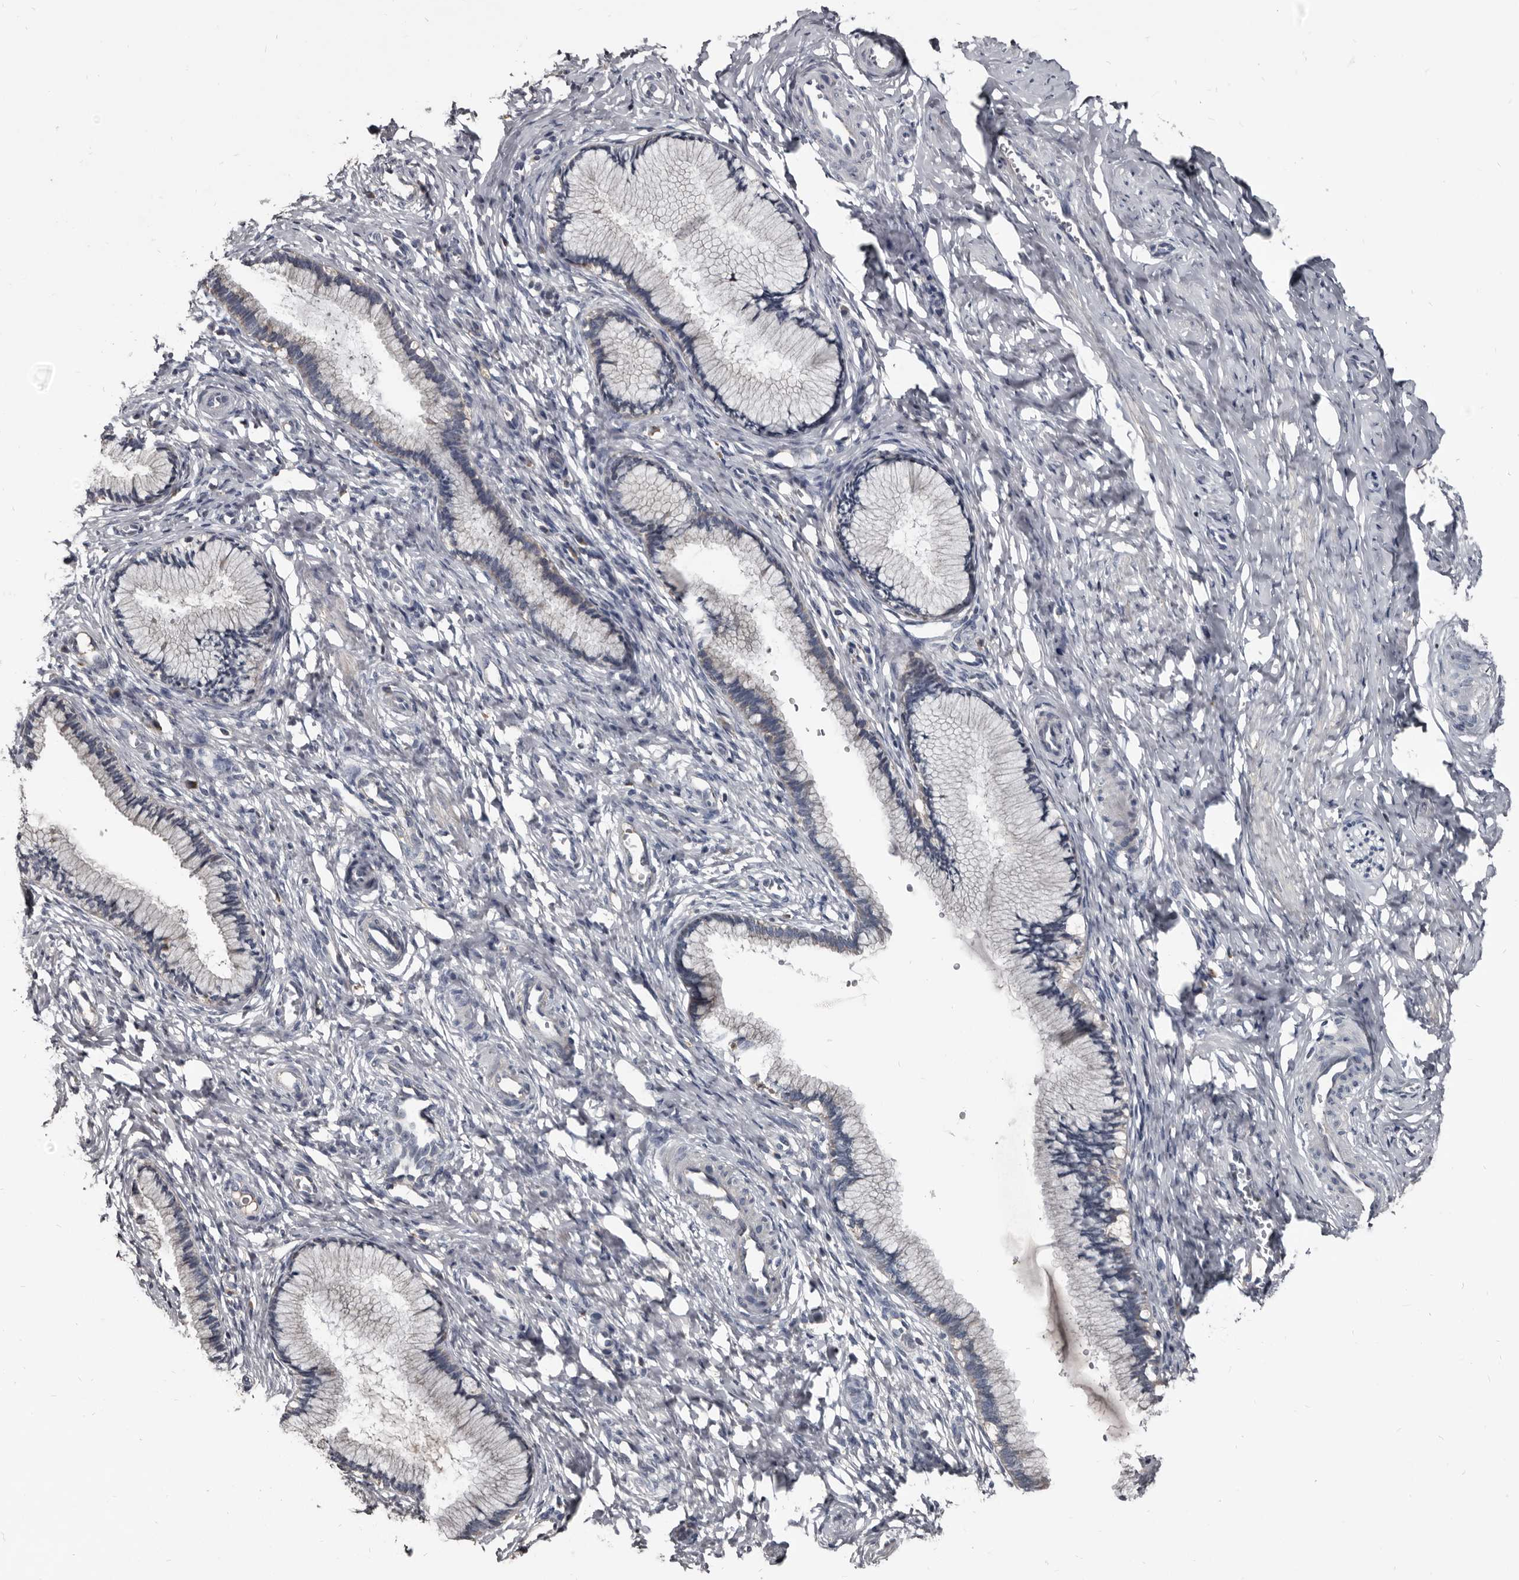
{"staining": {"intensity": "negative", "quantity": "none", "location": "none"}, "tissue": "cervix", "cell_type": "Glandular cells", "image_type": "normal", "snomed": [{"axis": "morphology", "description": "Normal tissue, NOS"}, {"axis": "topography", "description": "Cervix"}], "caption": "Glandular cells show no significant expression in benign cervix. (DAB (3,3'-diaminobenzidine) IHC, high magnification).", "gene": "GREB1", "patient": {"sex": "female", "age": 27}}